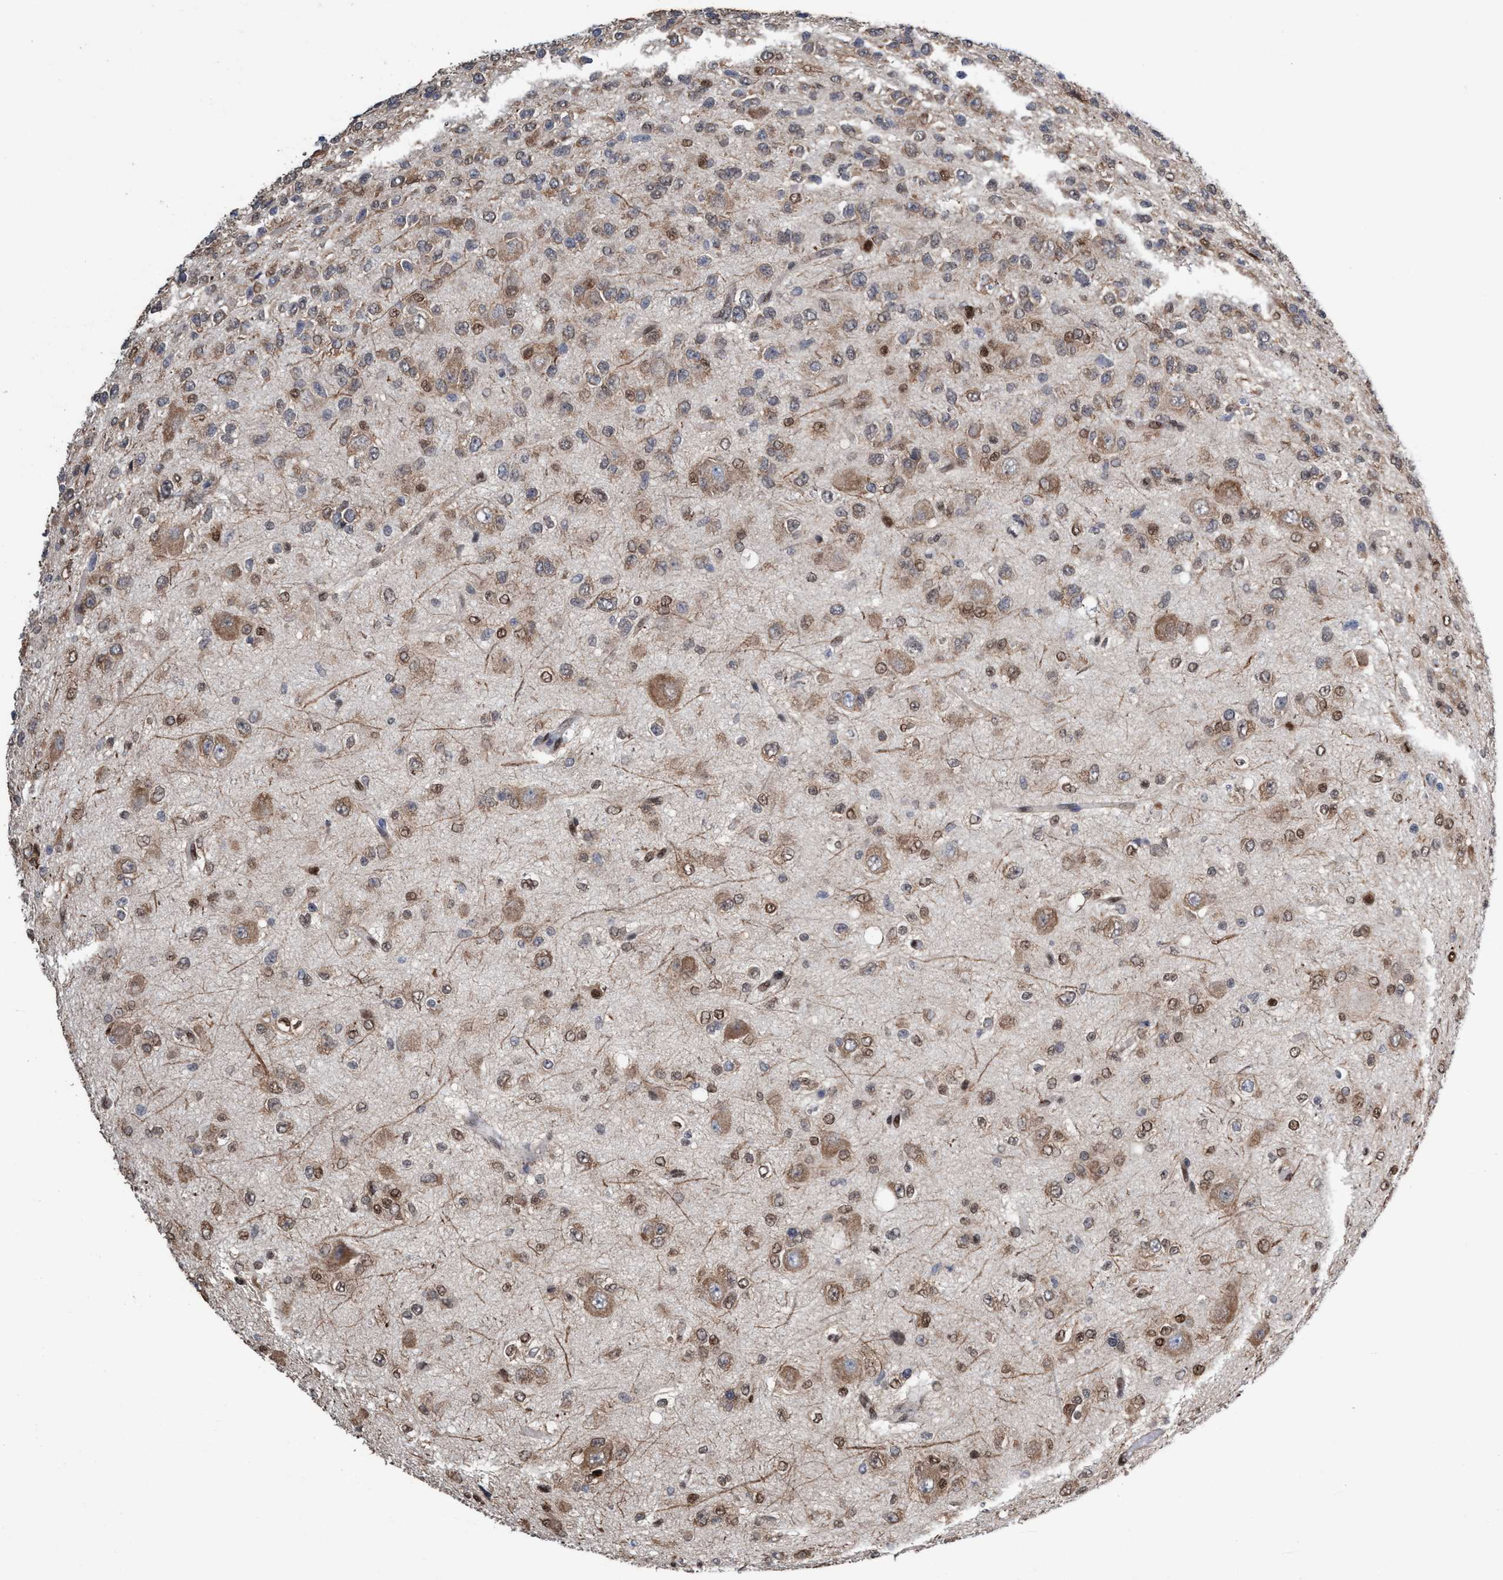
{"staining": {"intensity": "moderate", "quantity": ">75%", "location": "cytoplasmic/membranous,nuclear"}, "tissue": "glioma", "cell_type": "Tumor cells", "image_type": "cancer", "snomed": [{"axis": "morphology", "description": "Glioma, malignant, High grade"}, {"axis": "topography", "description": "pancreas cauda"}], "caption": "Immunohistochemical staining of glioma demonstrates medium levels of moderate cytoplasmic/membranous and nuclear protein staining in approximately >75% of tumor cells. (IHC, brightfield microscopy, high magnification).", "gene": "METAP2", "patient": {"sex": "male", "age": 60}}